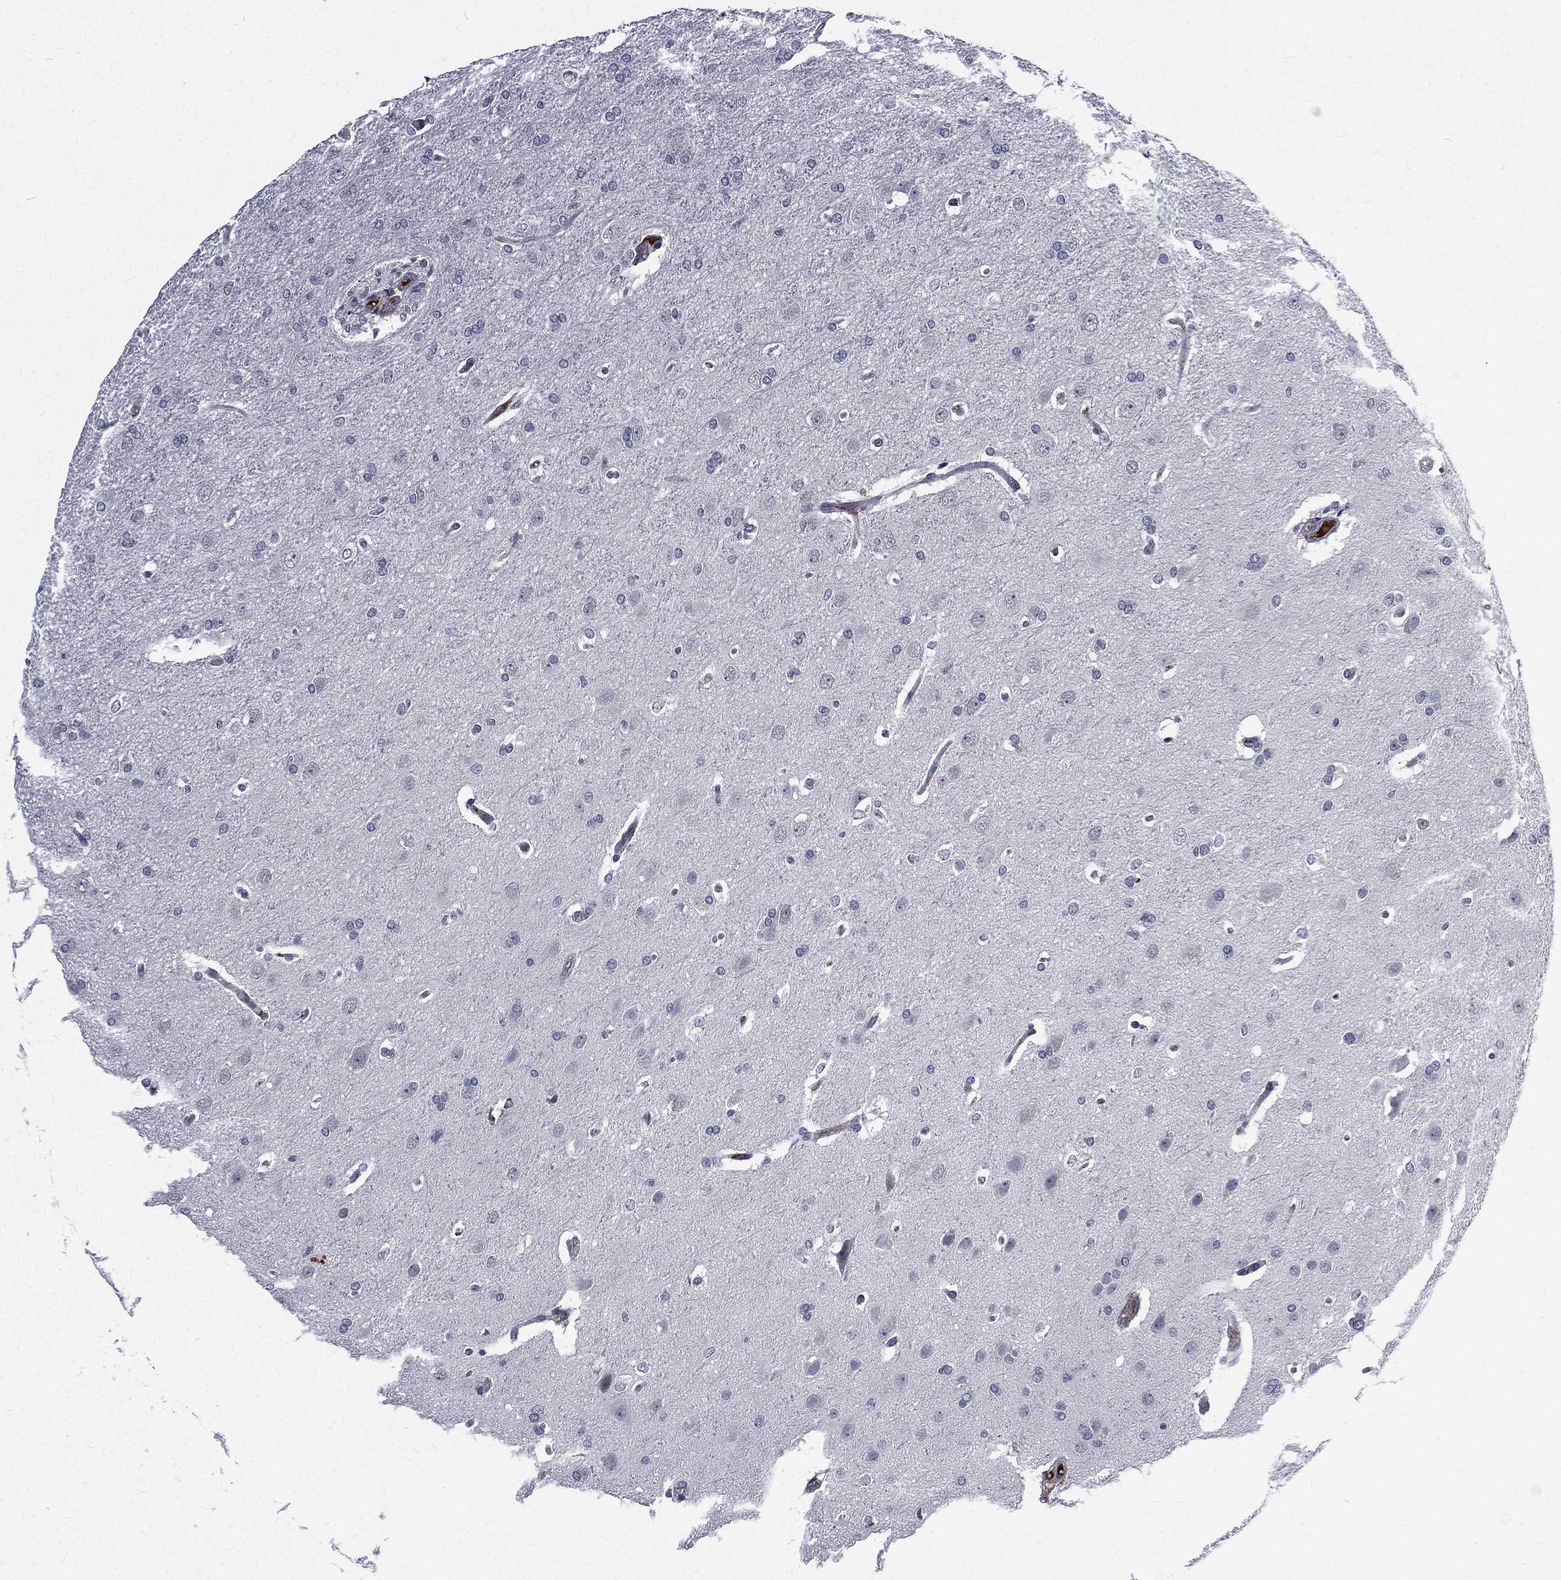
{"staining": {"intensity": "negative", "quantity": "none", "location": "none"}, "tissue": "glioma", "cell_type": "Tumor cells", "image_type": "cancer", "snomed": [{"axis": "morphology", "description": "Glioma, malignant, High grade"}, {"axis": "topography", "description": "Brain"}], "caption": "Glioma was stained to show a protein in brown. There is no significant expression in tumor cells.", "gene": "FGG", "patient": {"sex": "male", "age": 68}}